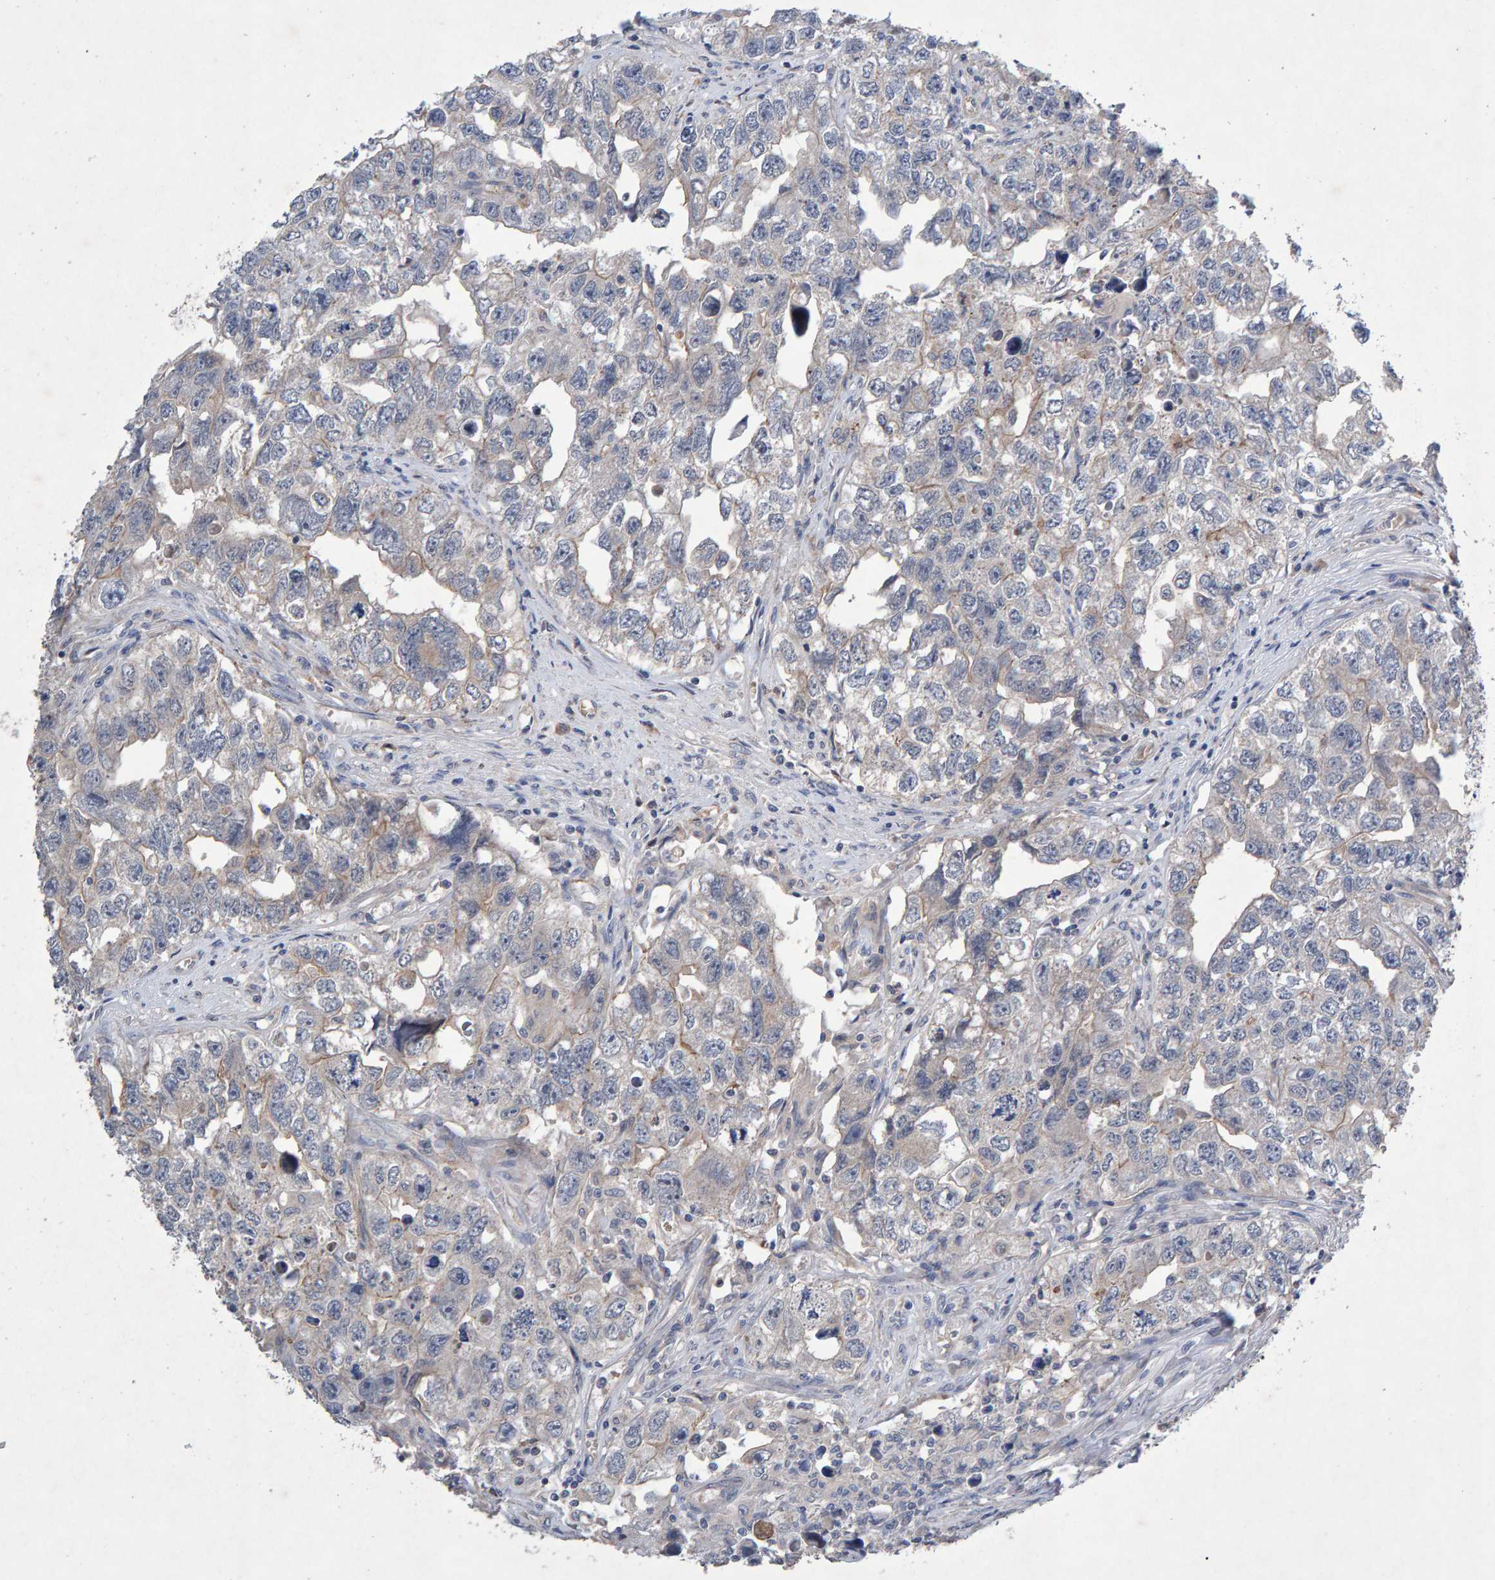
{"staining": {"intensity": "negative", "quantity": "none", "location": "none"}, "tissue": "testis cancer", "cell_type": "Tumor cells", "image_type": "cancer", "snomed": [{"axis": "morphology", "description": "Seminoma, NOS"}, {"axis": "morphology", "description": "Carcinoma, Embryonal, NOS"}, {"axis": "topography", "description": "Testis"}], "caption": "Tumor cells are negative for brown protein staining in testis cancer (embryonal carcinoma). The staining was performed using DAB (3,3'-diaminobenzidine) to visualize the protein expression in brown, while the nuclei were stained in blue with hematoxylin (Magnification: 20x).", "gene": "EFR3A", "patient": {"sex": "male", "age": 43}}